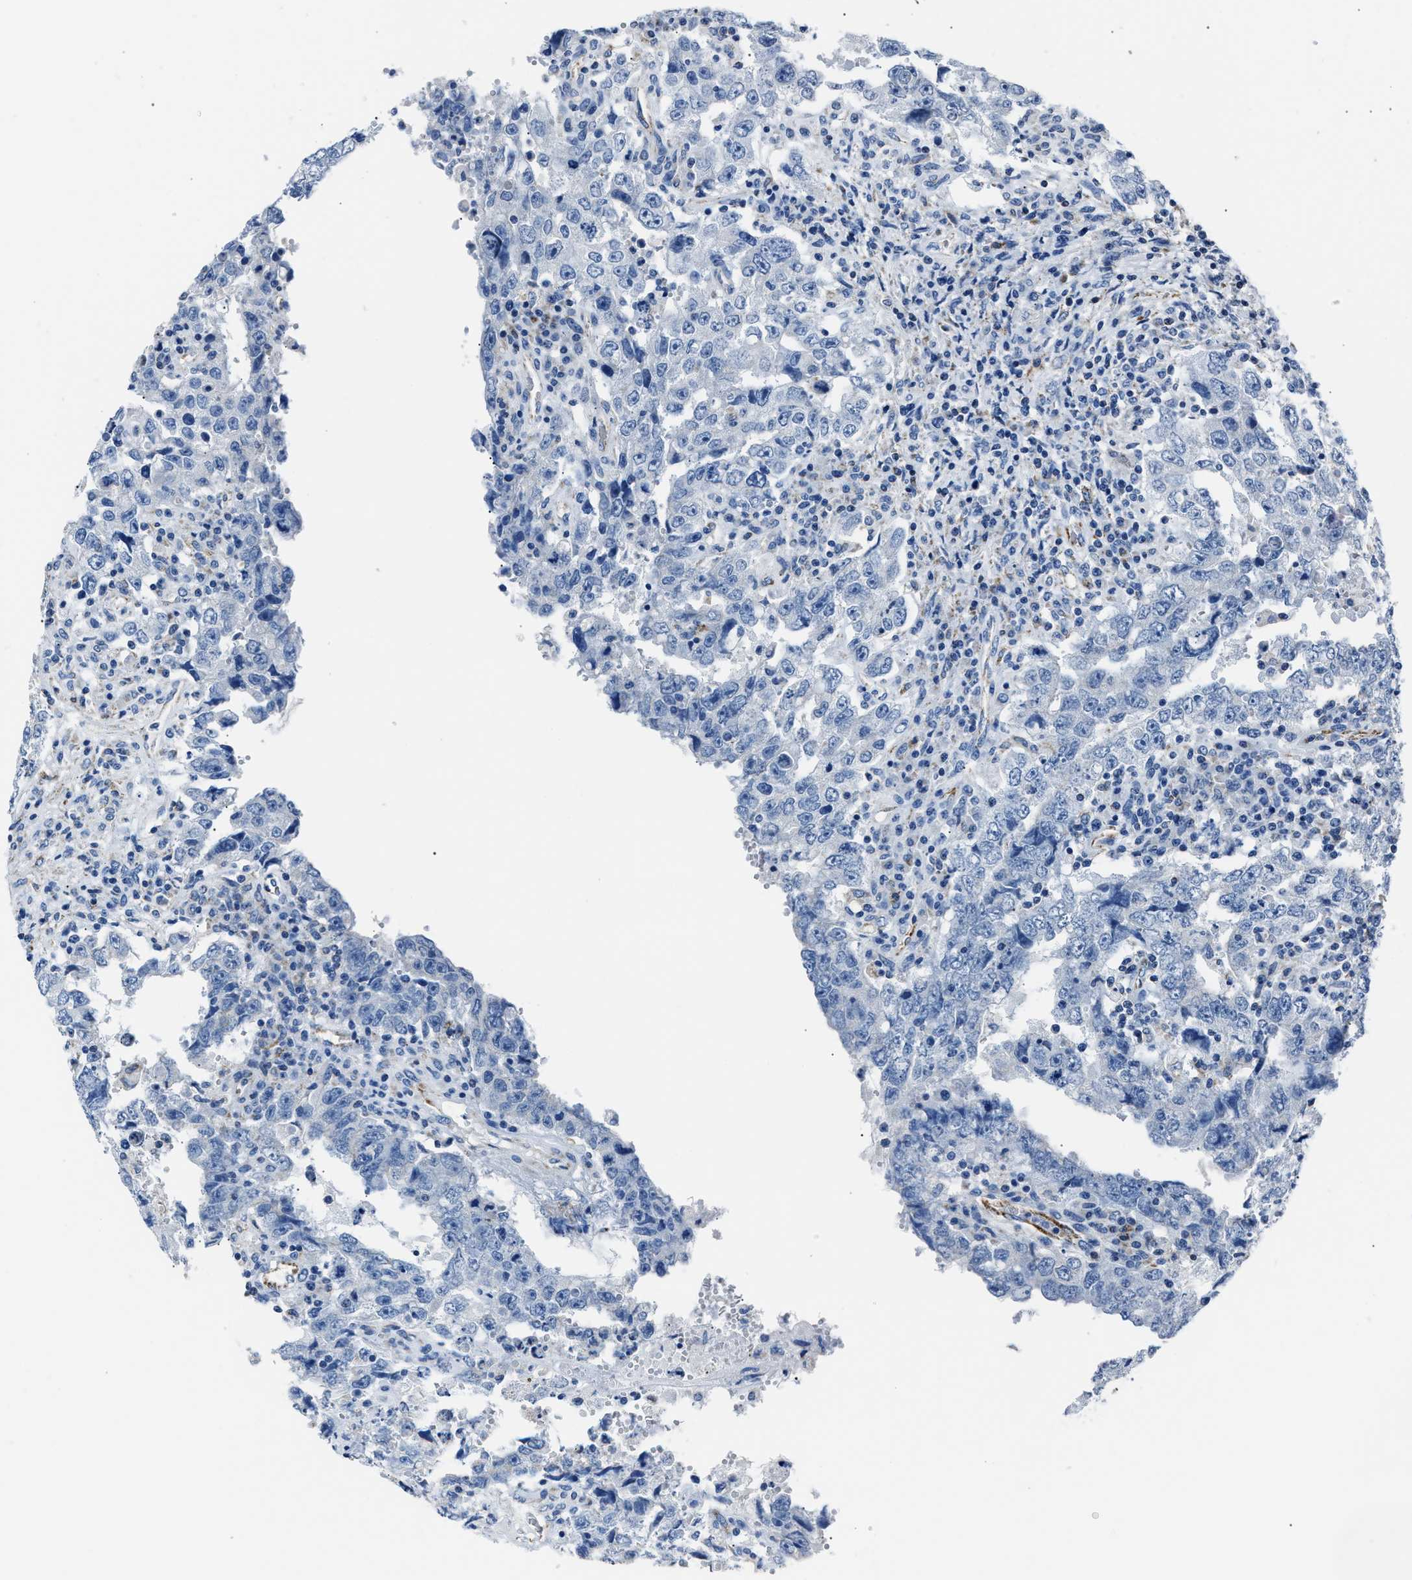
{"staining": {"intensity": "strong", "quantity": "<25%", "location": "cytoplasmic/membranous"}, "tissue": "testis cancer", "cell_type": "Tumor cells", "image_type": "cancer", "snomed": [{"axis": "morphology", "description": "Carcinoma, Embryonal, NOS"}, {"axis": "topography", "description": "Testis"}], "caption": "About <25% of tumor cells in human testis cancer display strong cytoplasmic/membranous protein expression as visualized by brown immunohistochemical staining.", "gene": "AMACR", "patient": {"sex": "male", "age": 26}}